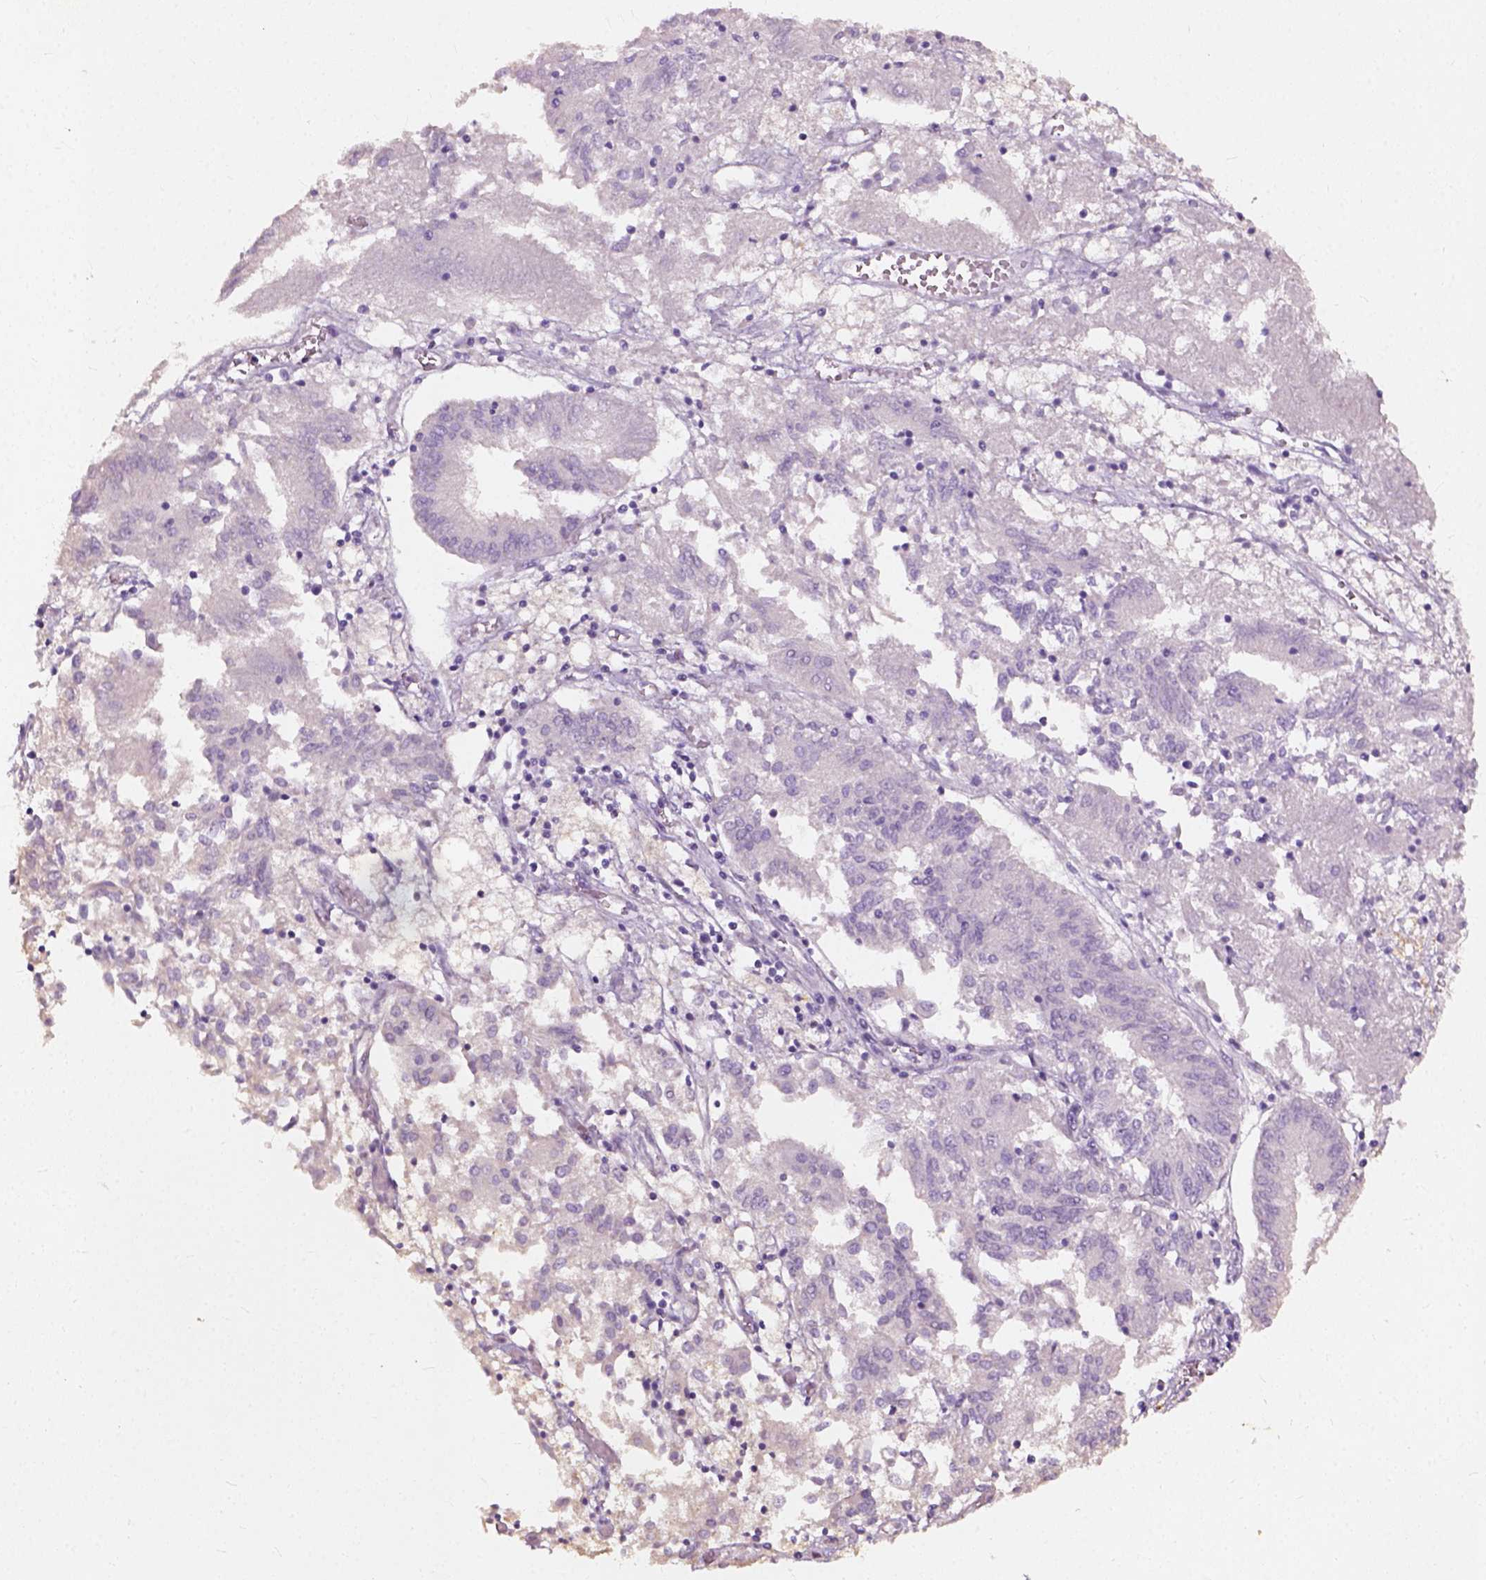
{"staining": {"intensity": "negative", "quantity": "none", "location": "none"}, "tissue": "endometrial cancer", "cell_type": "Tumor cells", "image_type": "cancer", "snomed": [{"axis": "morphology", "description": "Adenocarcinoma, NOS"}, {"axis": "topography", "description": "Endometrium"}], "caption": "Tumor cells are negative for brown protein staining in adenocarcinoma (endometrial).", "gene": "DHCR24", "patient": {"sex": "female", "age": 54}}